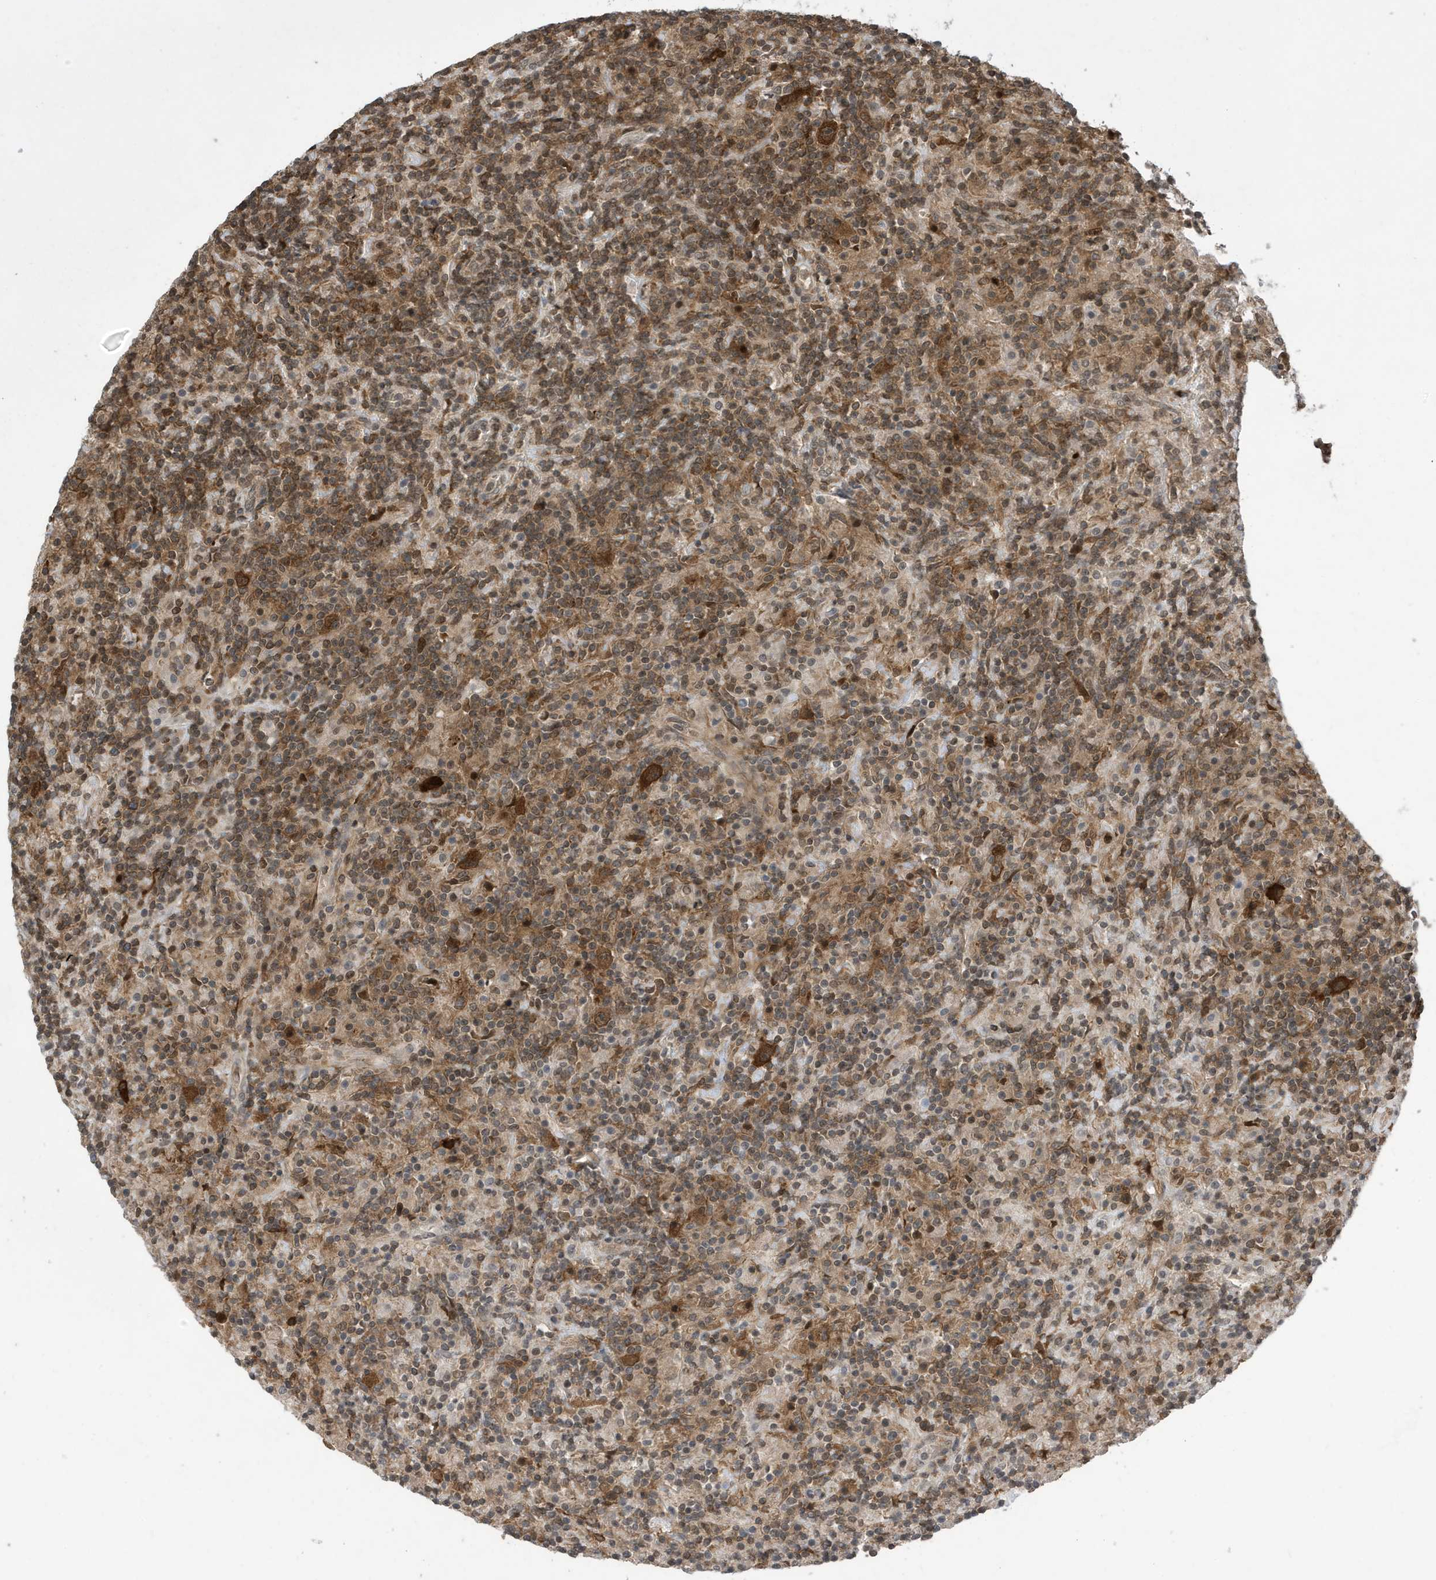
{"staining": {"intensity": "strong", "quantity": ">75%", "location": "cytoplasmic/membranous"}, "tissue": "lymphoma", "cell_type": "Tumor cells", "image_type": "cancer", "snomed": [{"axis": "morphology", "description": "Hodgkin's disease, NOS"}, {"axis": "topography", "description": "Lymph node"}], "caption": "IHC photomicrograph of human Hodgkin's disease stained for a protein (brown), which exhibits high levels of strong cytoplasmic/membranous positivity in approximately >75% of tumor cells.", "gene": "UBQLN1", "patient": {"sex": "male", "age": 70}}